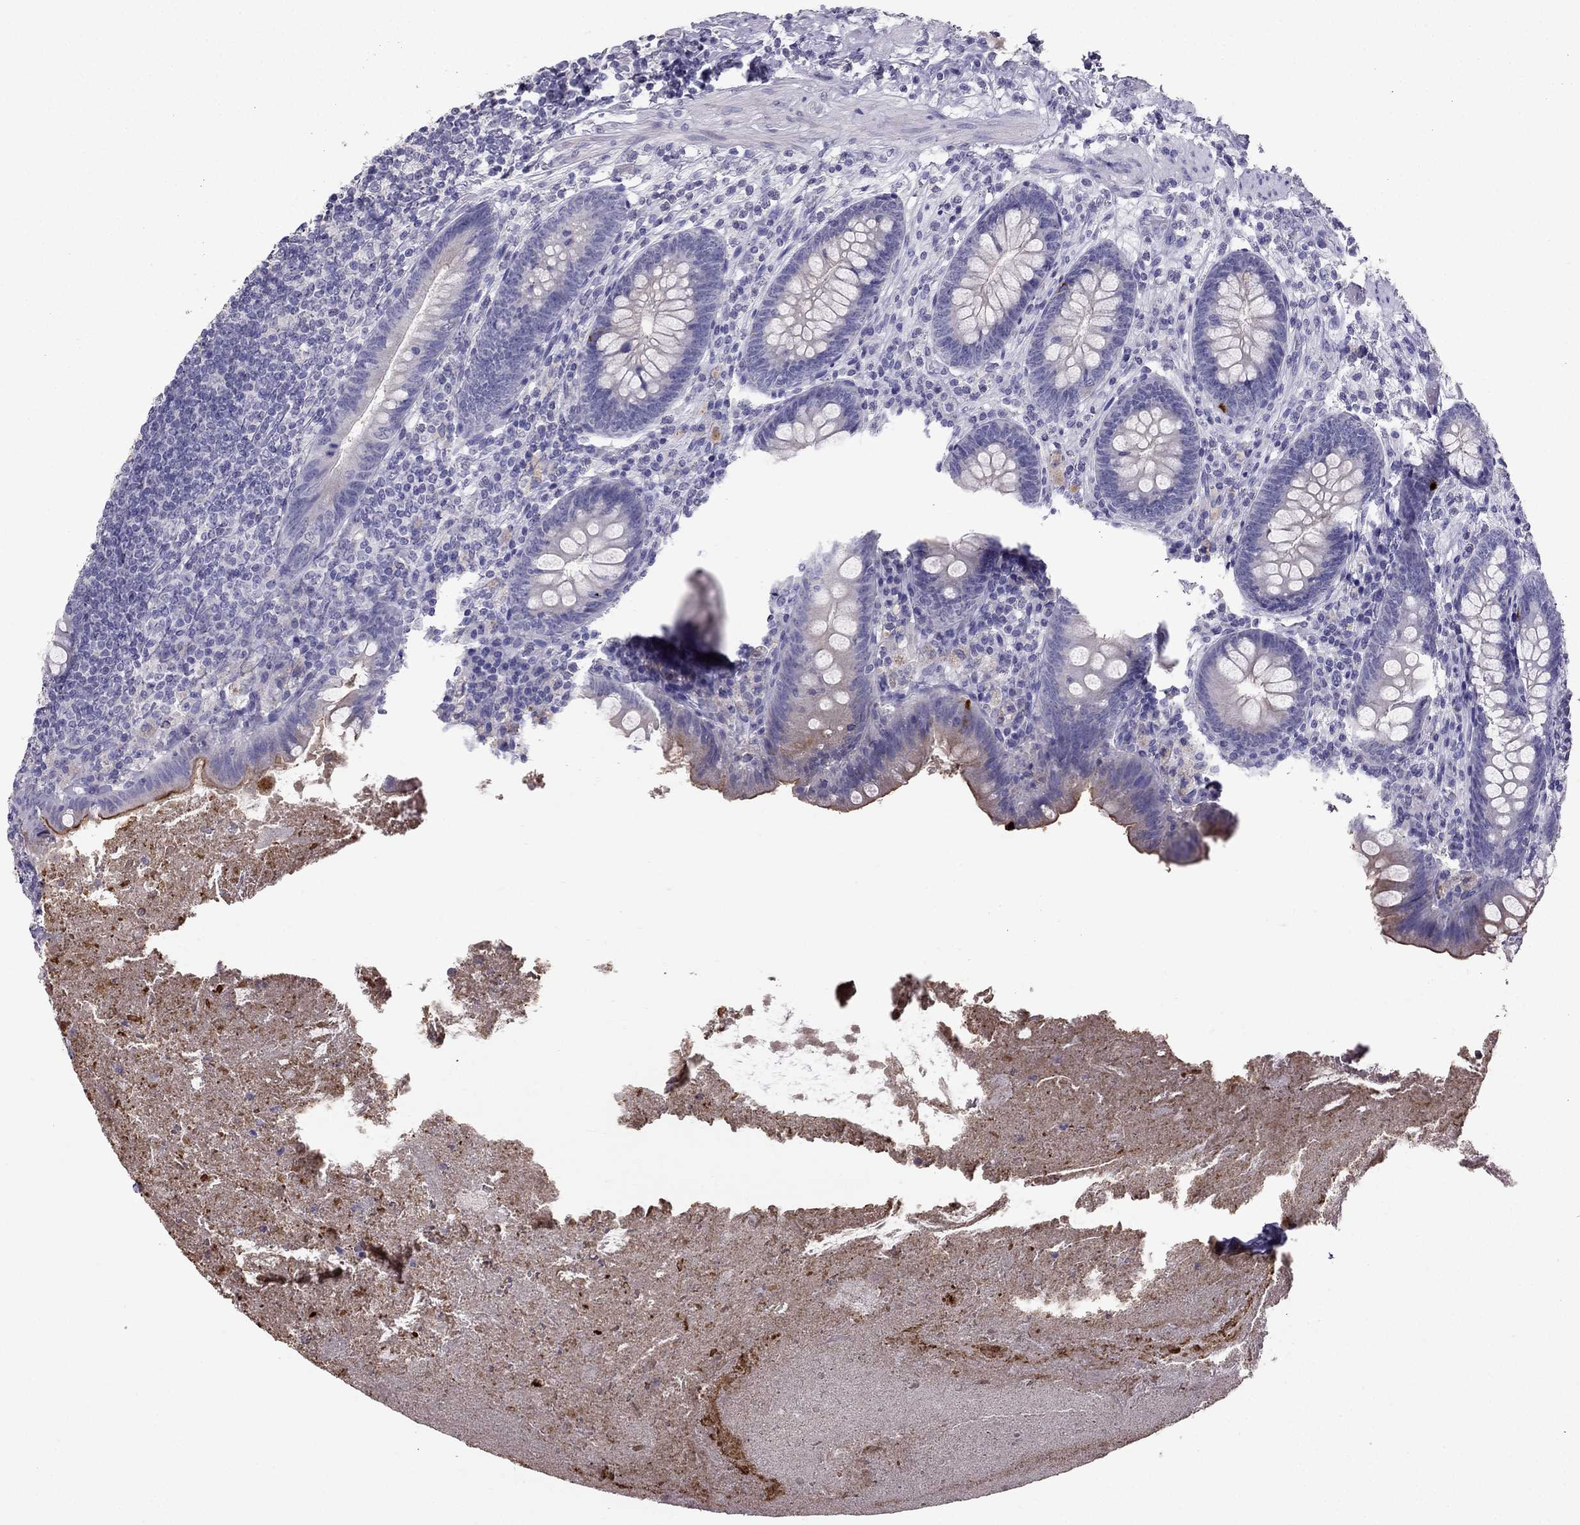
{"staining": {"intensity": "moderate", "quantity": "<25%", "location": "cytoplasmic/membranous"}, "tissue": "appendix", "cell_type": "Glandular cells", "image_type": "normal", "snomed": [{"axis": "morphology", "description": "Normal tissue, NOS"}, {"axis": "topography", "description": "Appendix"}], "caption": "Immunohistochemistry micrograph of benign appendix: appendix stained using immunohistochemistry exhibits low levels of moderate protein expression localized specifically in the cytoplasmic/membranous of glandular cells, appearing as a cytoplasmic/membranous brown color.", "gene": "ARHGAP11A", "patient": {"sex": "male", "age": 47}}